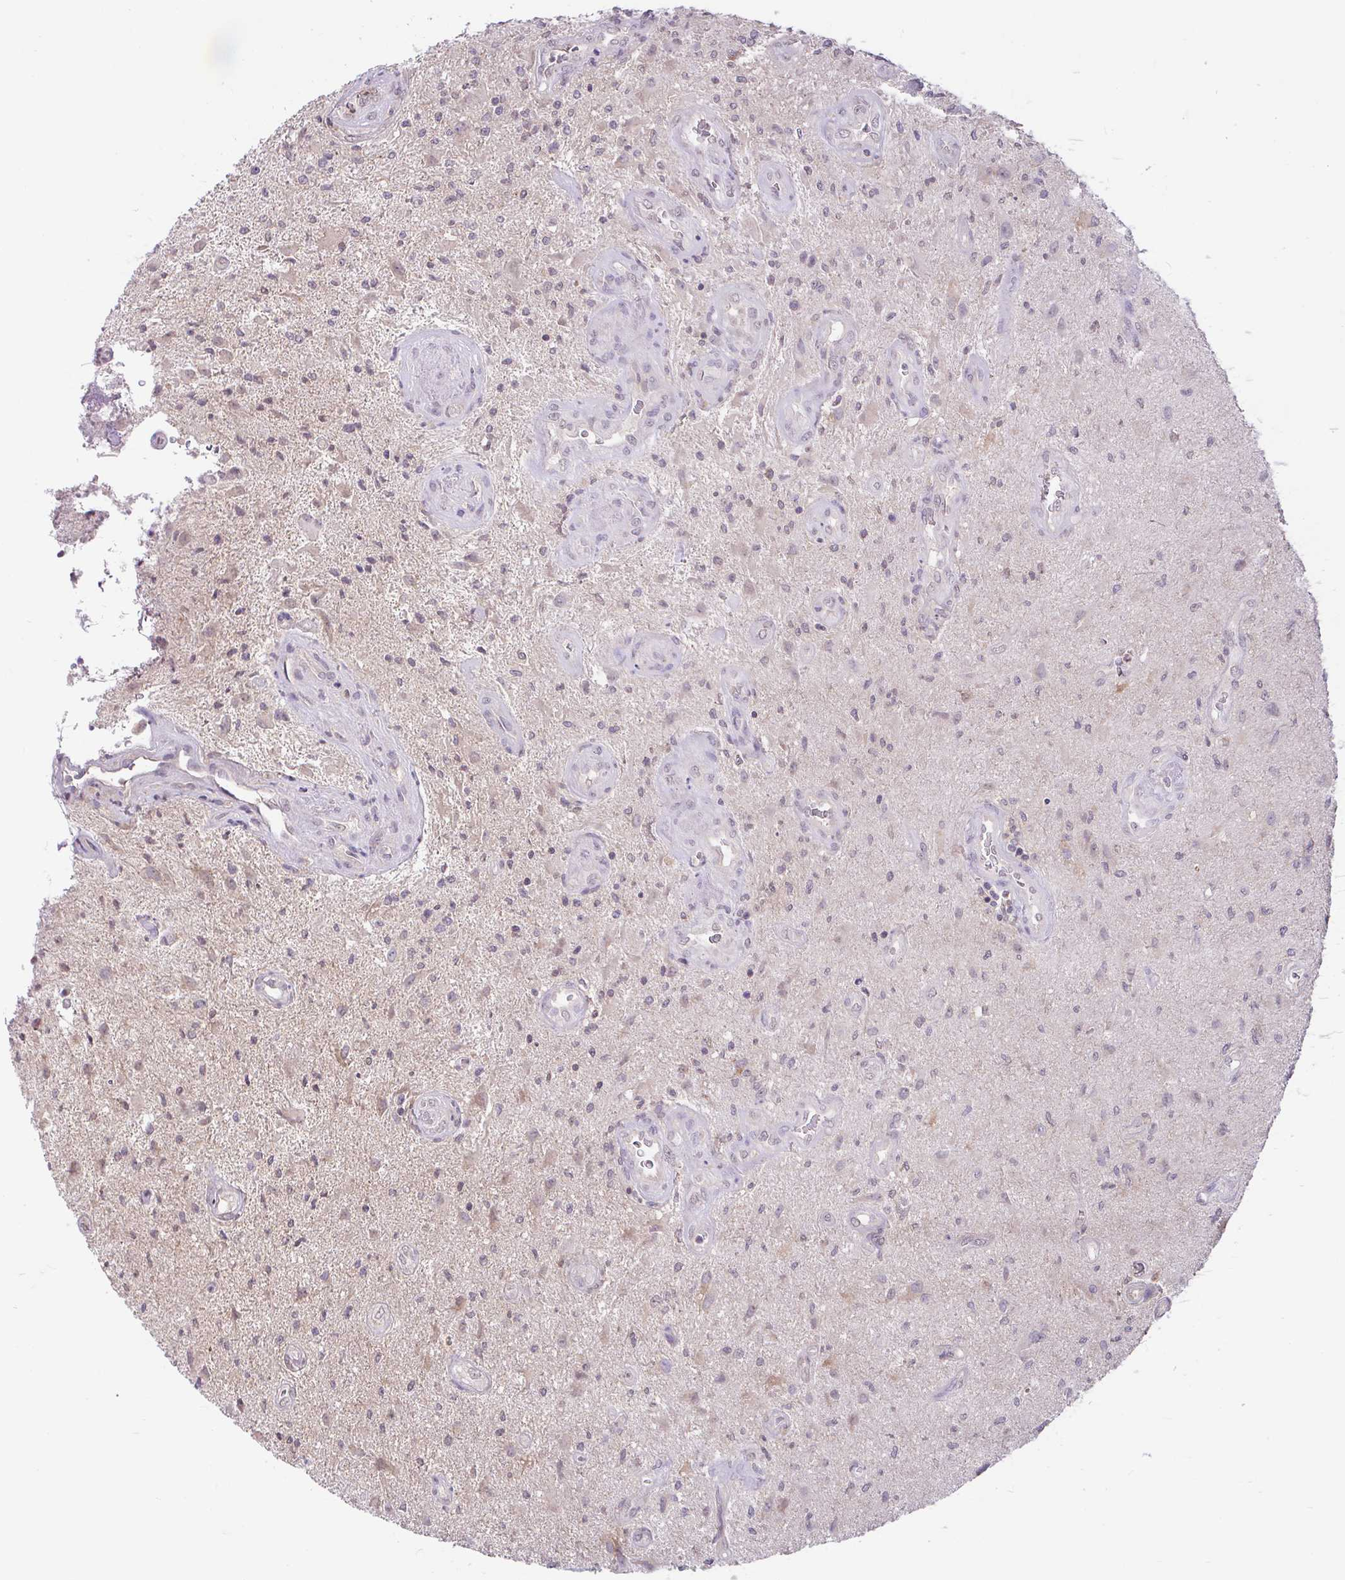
{"staining": {"intensity": "weak", "quantity": "<25%", "location": "cytoplasmic/membranous,nuclear"}, "tissue": "glioma", "cell_type": "Tumor cells", "image_type": "cancer", "snomed": [{"axis": "morphology", "description": "Glioma, malignant, High grade"}, {"axis": "topography", "description": "Brain"}], "caption": "An immunohistochemistry photomicrograph of glioma is shown. There is no staining in tumor cells of glioma.", "gene": "RALBP1", "patient": {"sex": "male", "age": 67}}